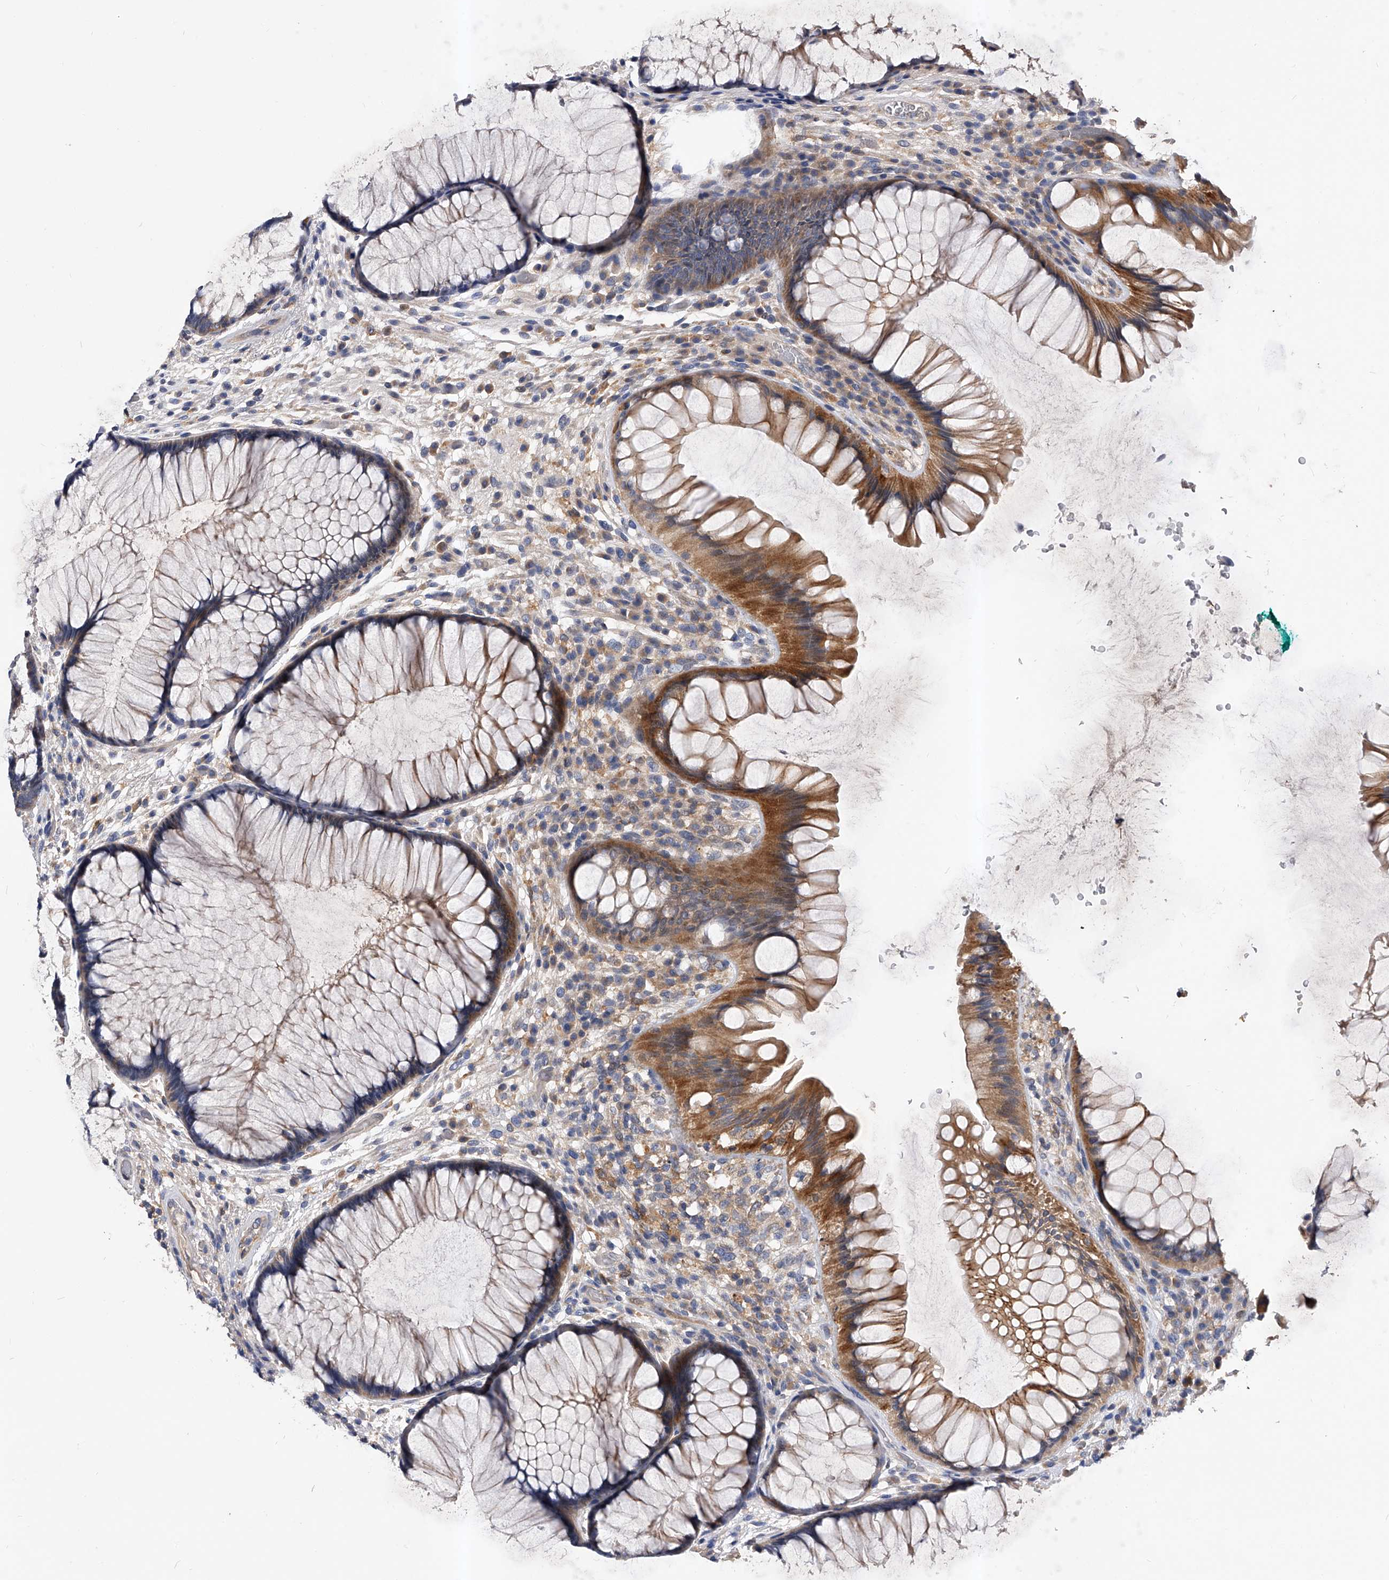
{"staining": {"intensity": "strong", "quantity": "25%-75%", "location": "cytoplasmic/membranous"}, "tissue": "rectum", "cell_type": "Glandular cells", "image_type": "normal", "snomed": [{"axis": "morphology", "description": "Normal tissue, NOS"}, {"axis": "topography", "description": "Rectum"}], "caption": "A high amount of strong cytoplasmic/membranous positivity is seen in about 25%-75% of glandular cells in unremarkable rectum.", "gene": "ARL4C", "patient": {"sex": "male", "age": 51}}